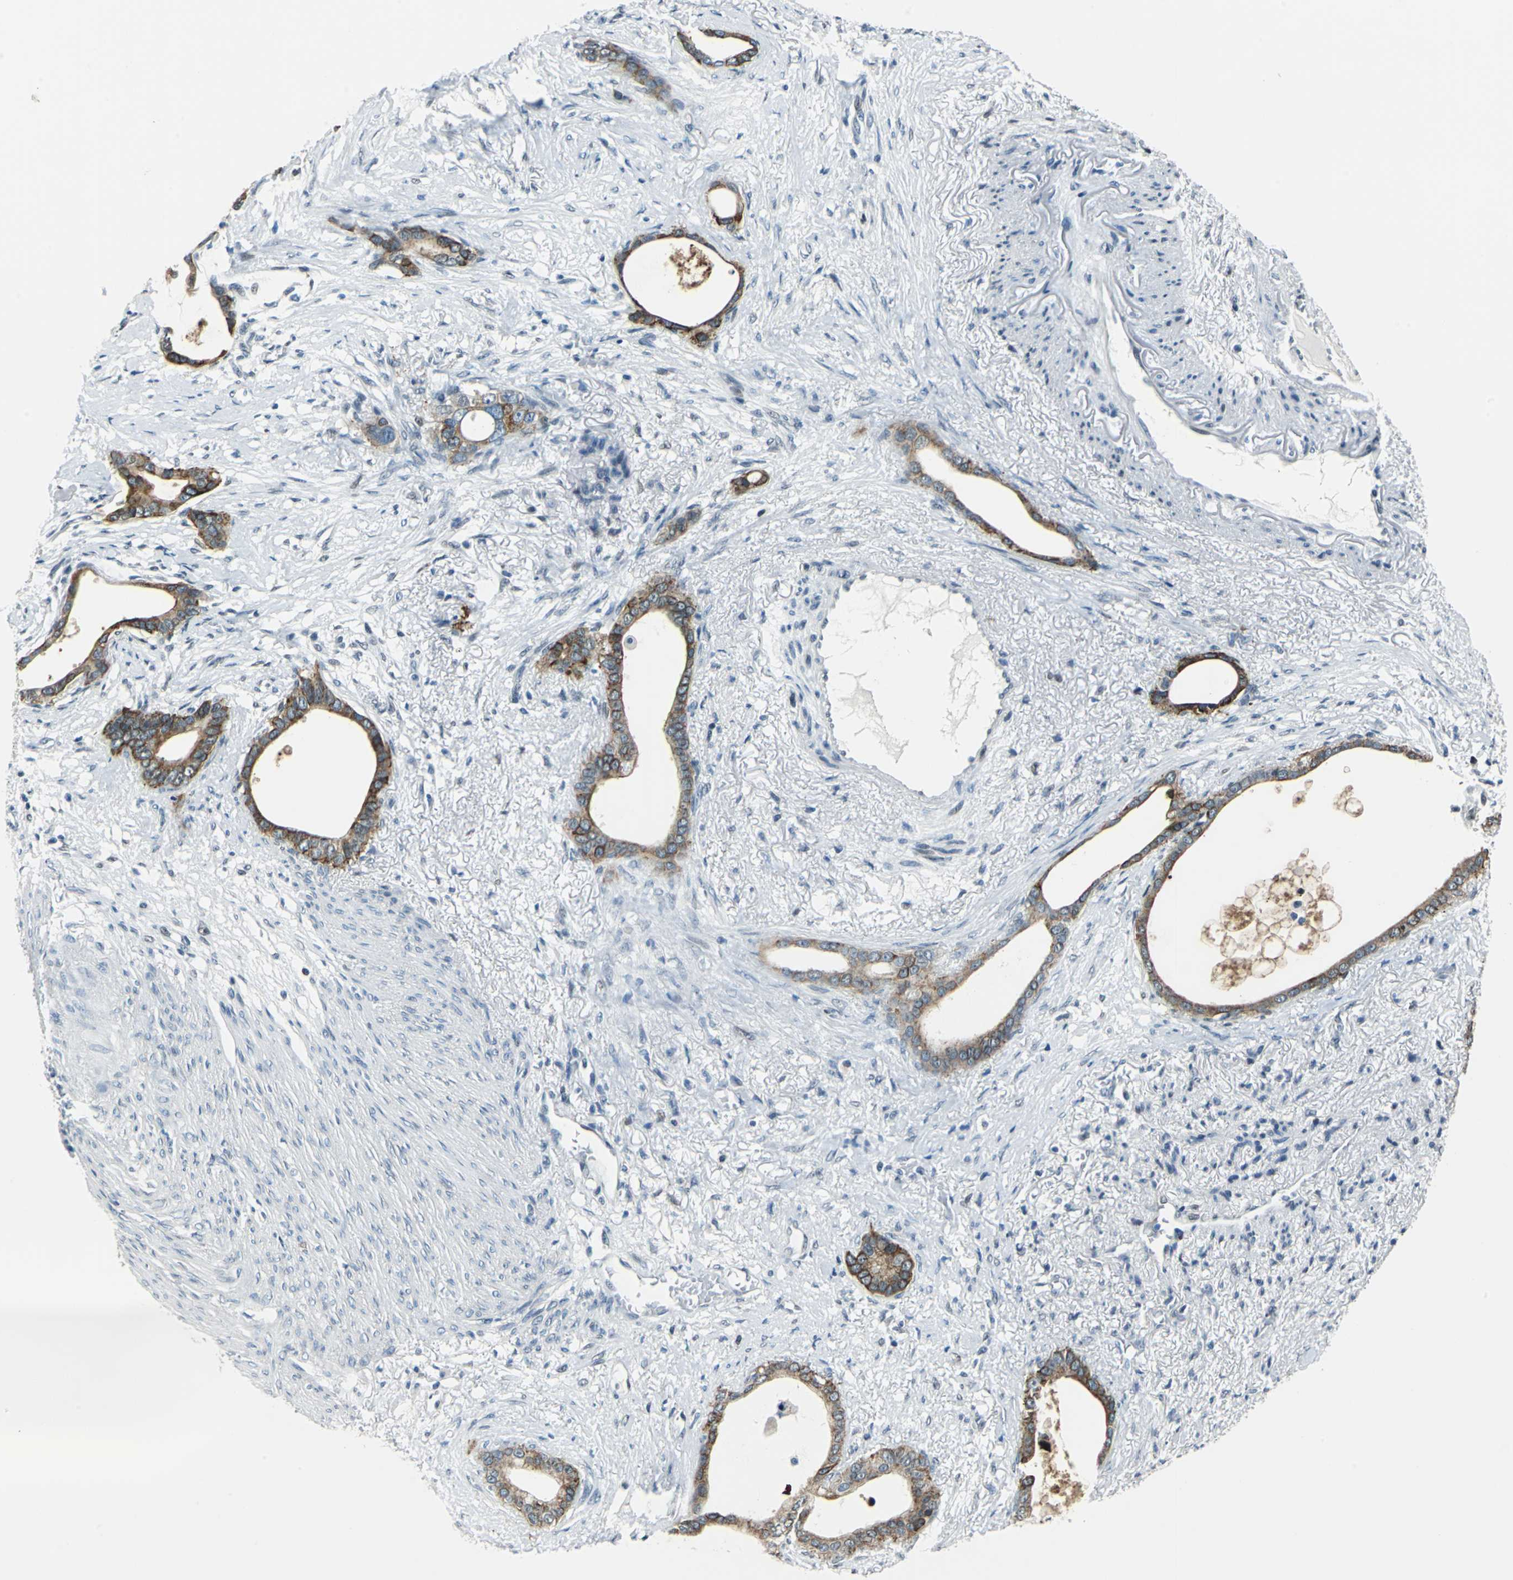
{"staining": {"intensity": "strong", "quantity": ">75%", "location": "cytoplasmic/membranous"}, "tissue": "stomach cancer", "cell_type": "Tumor cells", "image_type": "cancer", "snomed": [{"axis": "morphology", "description": "Adenocarcinoma, NOS"}, {"axis": "topography", "description": "Stomach"}], "caption": "There is high levels of strong cytoplasmic/membranous staining in tumor cells of adenocarcinoma (stomach), as demonstrated by immunohistochemical staining (brown color).", "gene": "HCFC2", "patient": {"sex": "female", "age": 75}}